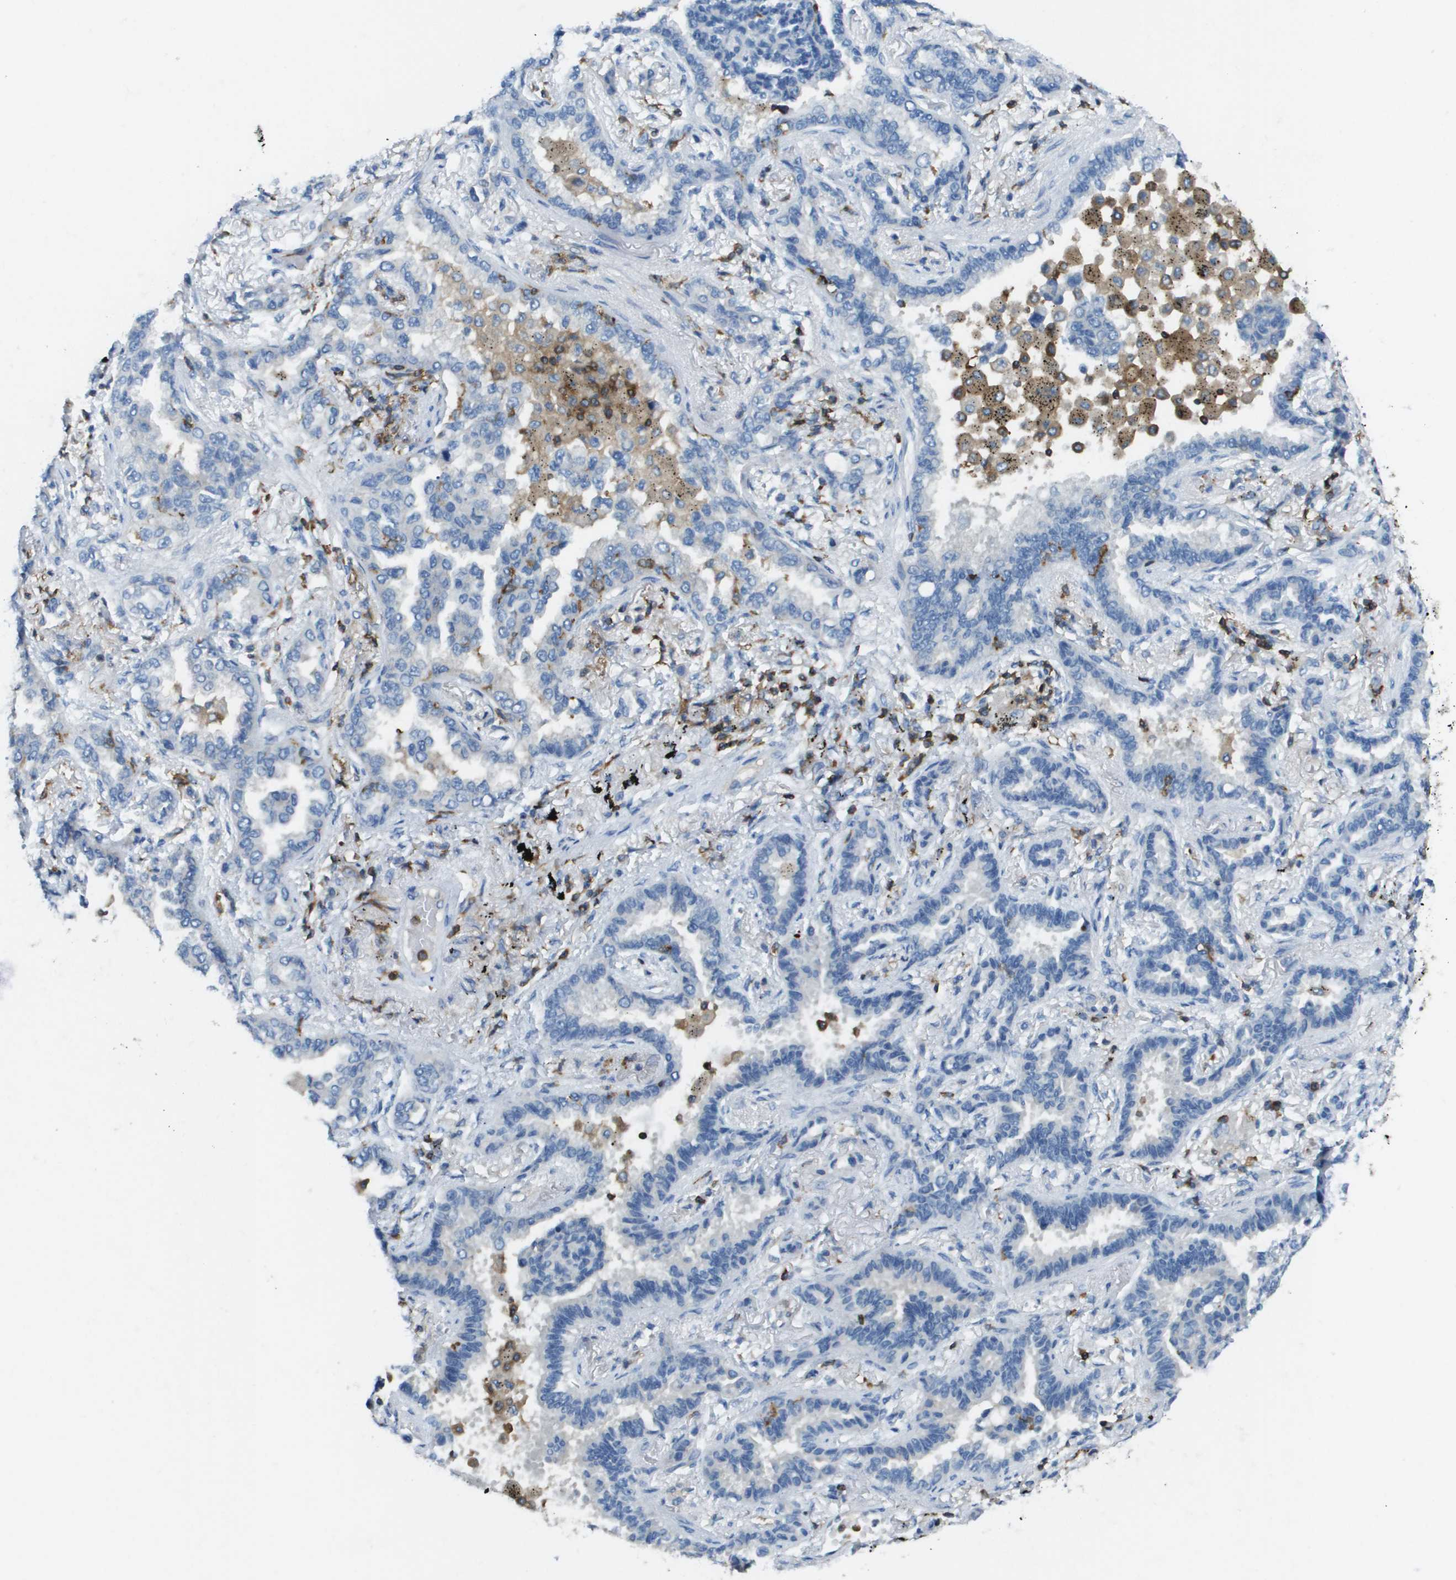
{"staining": {"intensity": "negative", "quantity": "none", "location": "none"}, "tissue": "lung cancer", "cell_type": "Tumor cells", "image_type": "cancer", "snomed": [{"axis": "morphology", "description": "Normal tissue, NOS"}, {"axis": "morphology", "description": "Adenocarcinoma, NOS"}, {"axis": "topography", "description": "Lung"}], "caption": "A high-resolution micrograph shows immunohistochemistry staining of adenocarcinoma (lung), which exhibits no significant expression in tumor cells. (DAB IHC with hematoxylin counter stain).", "gene": "APBB1IP", "patient": {"sex": "male", "age": 59}}